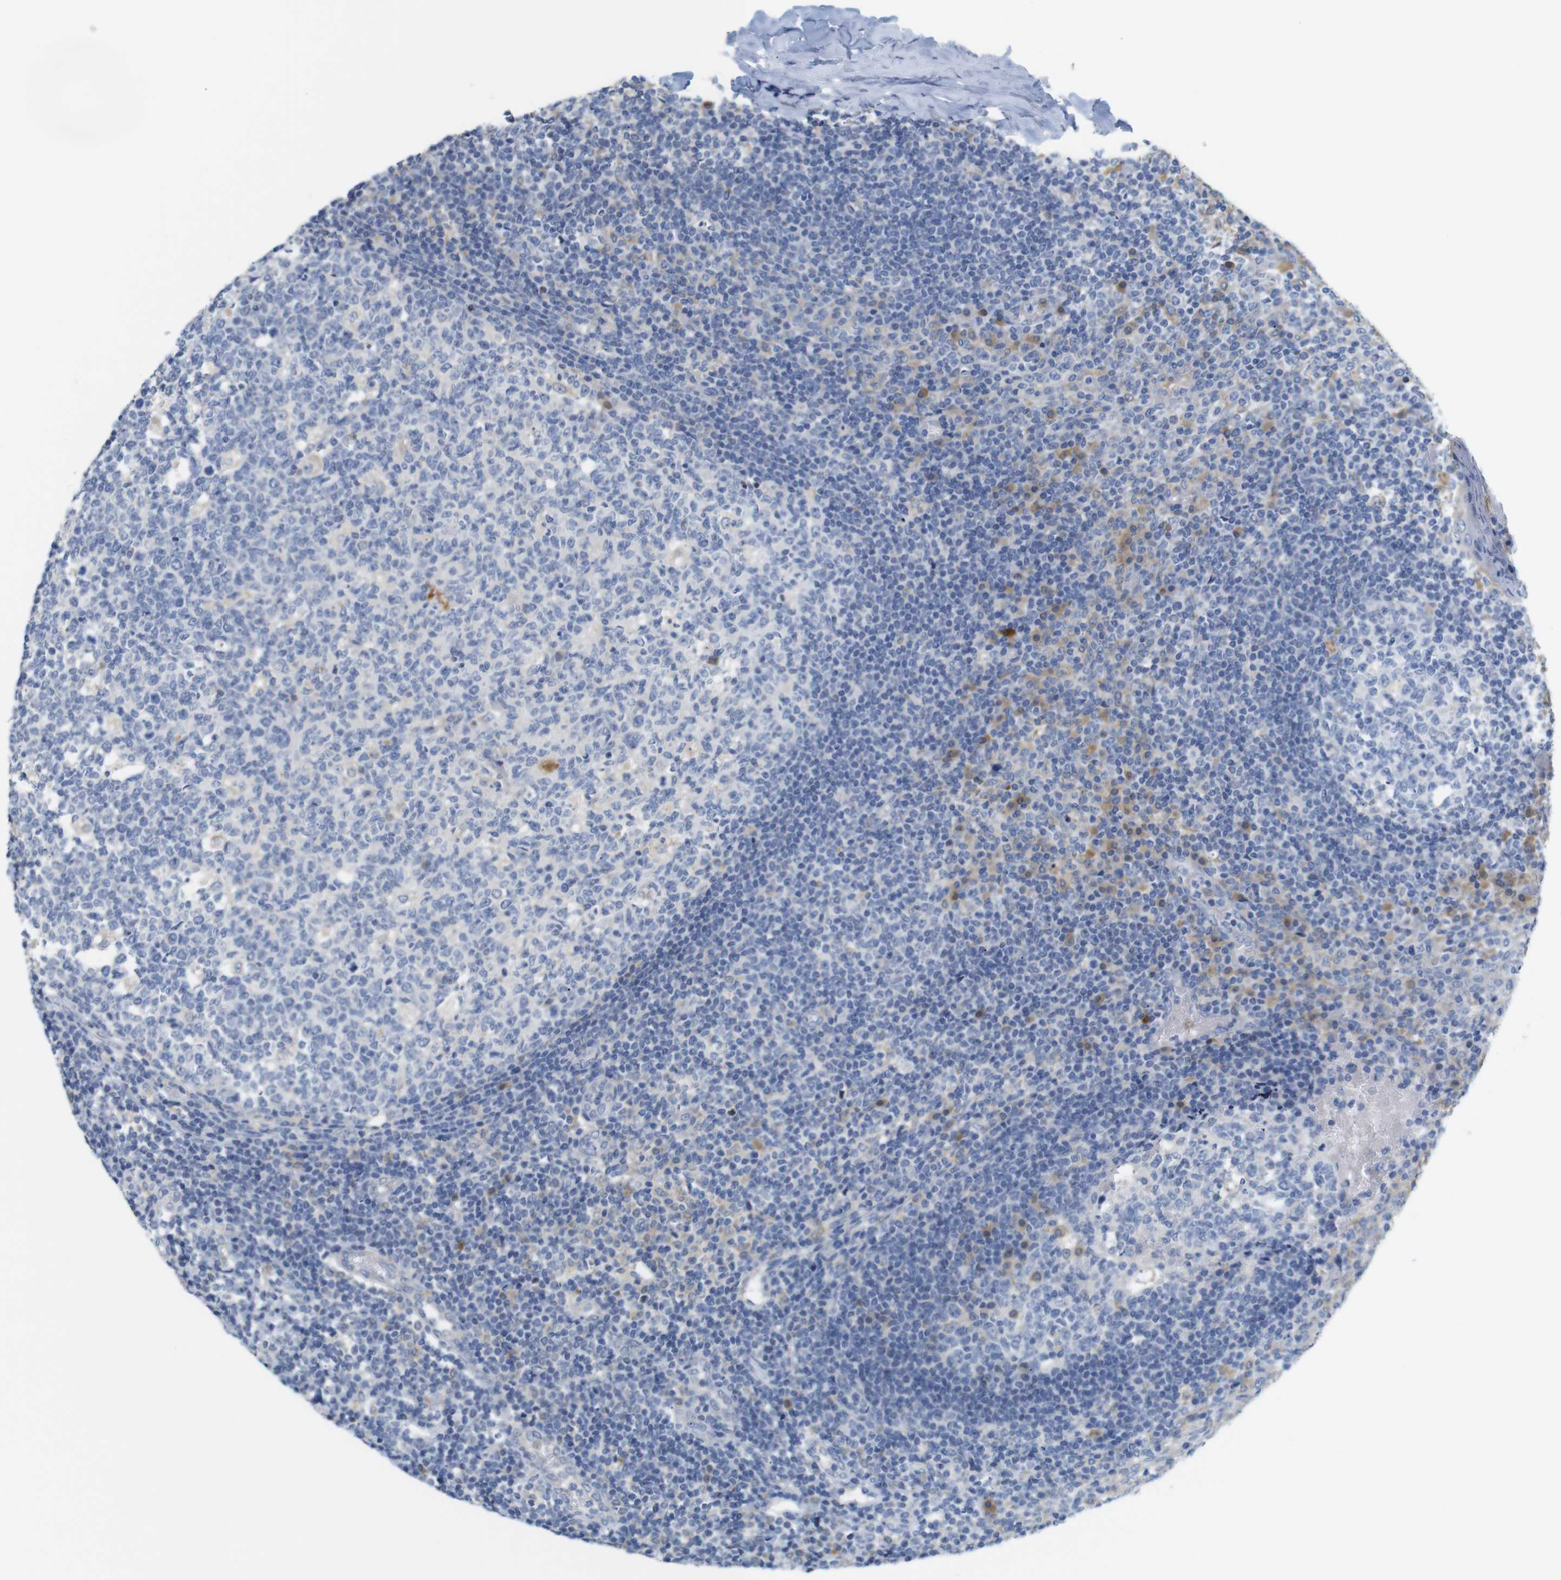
{"staining": {"intensity": "negative", "quantity": "none", "location": "none"}, "tissue": "tonsil", "cell_type": "Germinal center cells", "image_type": "normal", "snomed": [{"axis": "morphology", "description": "Normal tissue, NOS"}, {"axis": "topography", "description": "Tonsil"}], "caption": "Germinal center cells show no significant protein positivity in benign tonsil. (DAB (3,3'-diaminobenzidine) immunohistochemistry (IHC), high magnification).", "gene": "NEBL", "patient": {"sex": "female", "age": 19}}